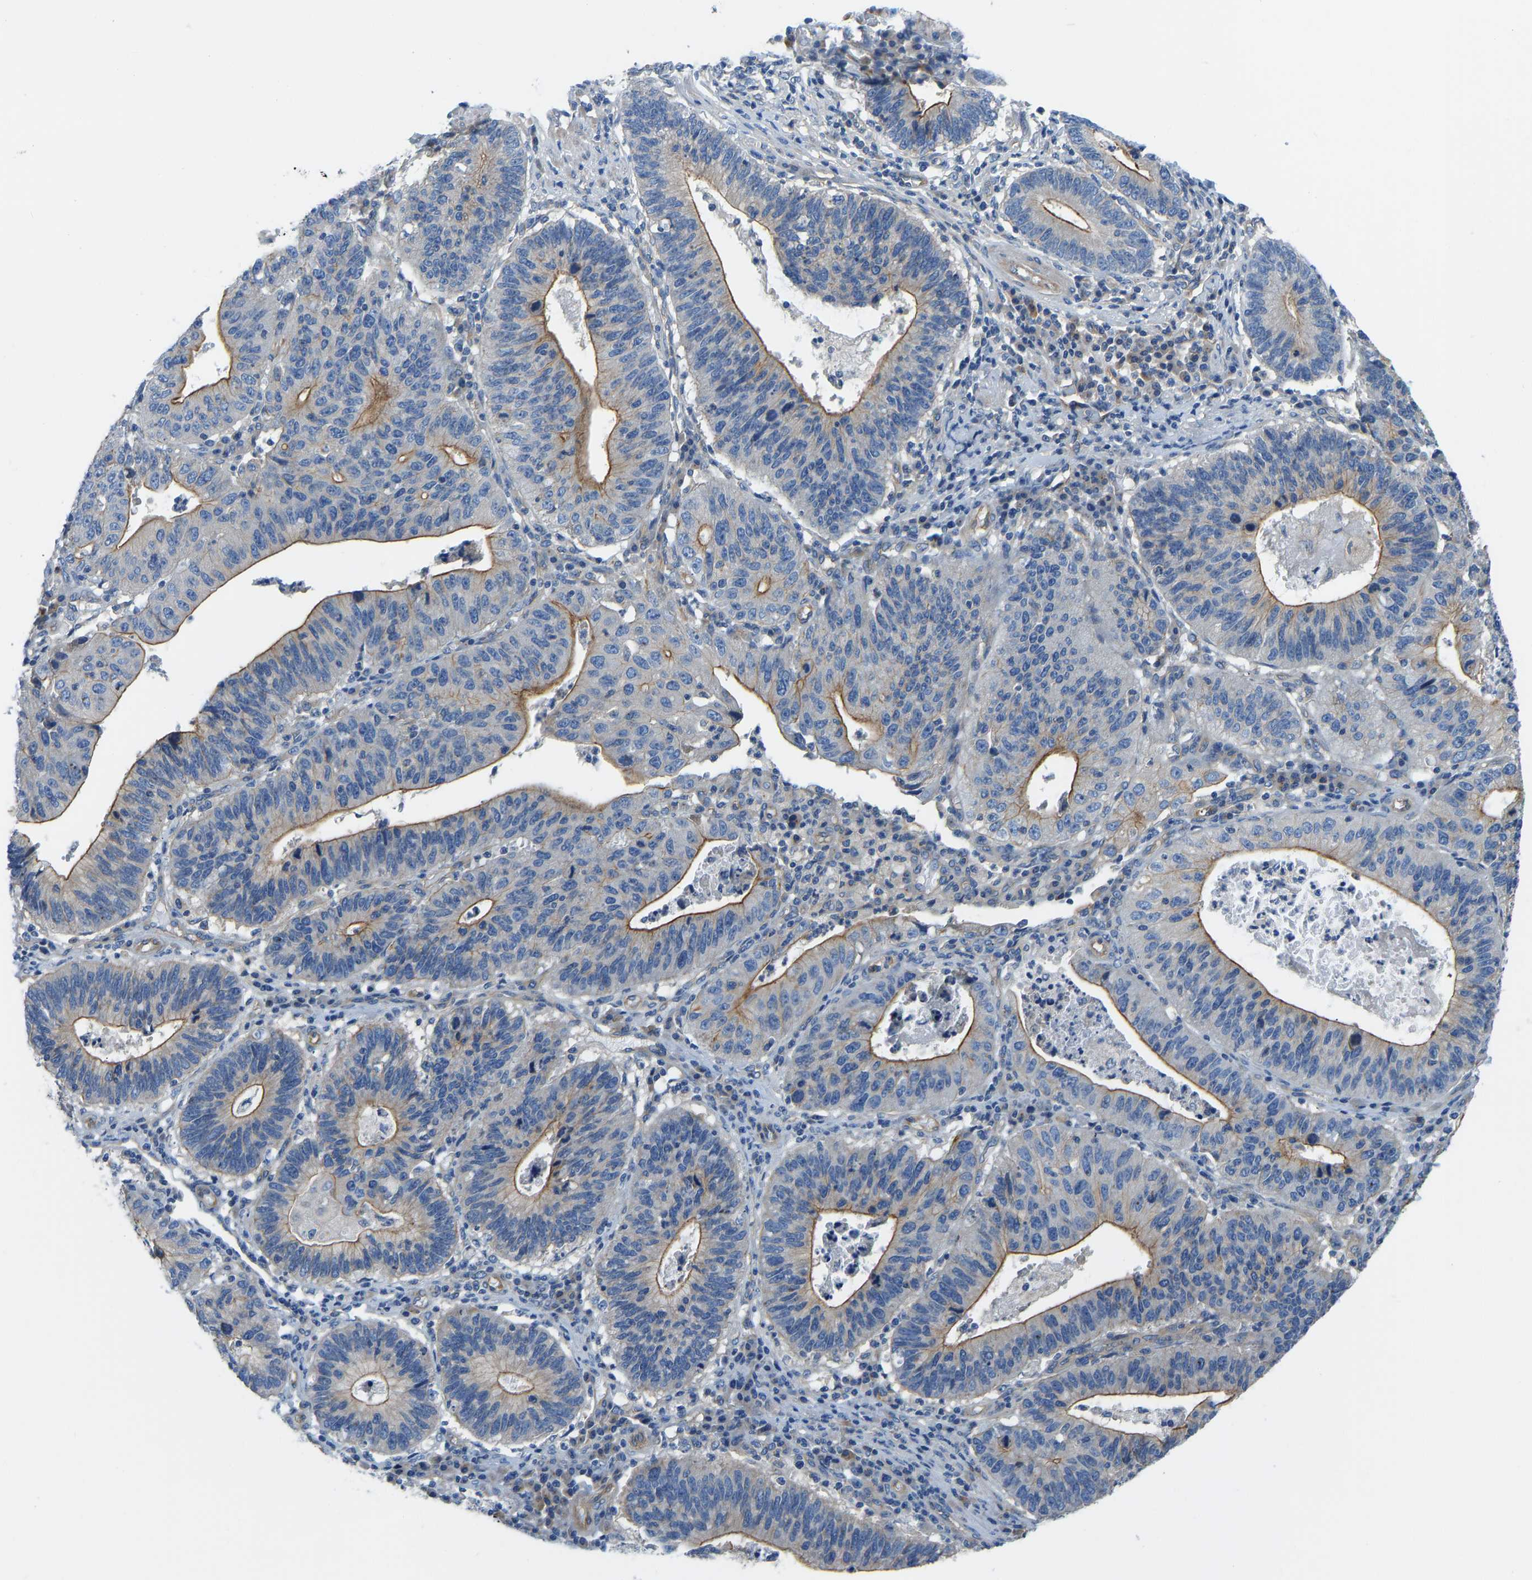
{"staining": {"intensity": "moderate", "quantity": "25%-75%", "location": "cytoplasmic/membranous"}, "tissue": "stomach cancer", "cell_type": "Tumor cells", "image_type": "cancer", "snomed": [{"axis": "morphology", "description": "Adenocarcinoma, NOS"}, {"axis": "topography", "description": "Stomach"}], "caption": "Stomach cancer stained with a brown dye displays moderate cytoplasmic/membranous positive expression in about 25%-75% of tumor cells.", "gene": "CHAD", "patient": {"sex": "male", "age": 59}}